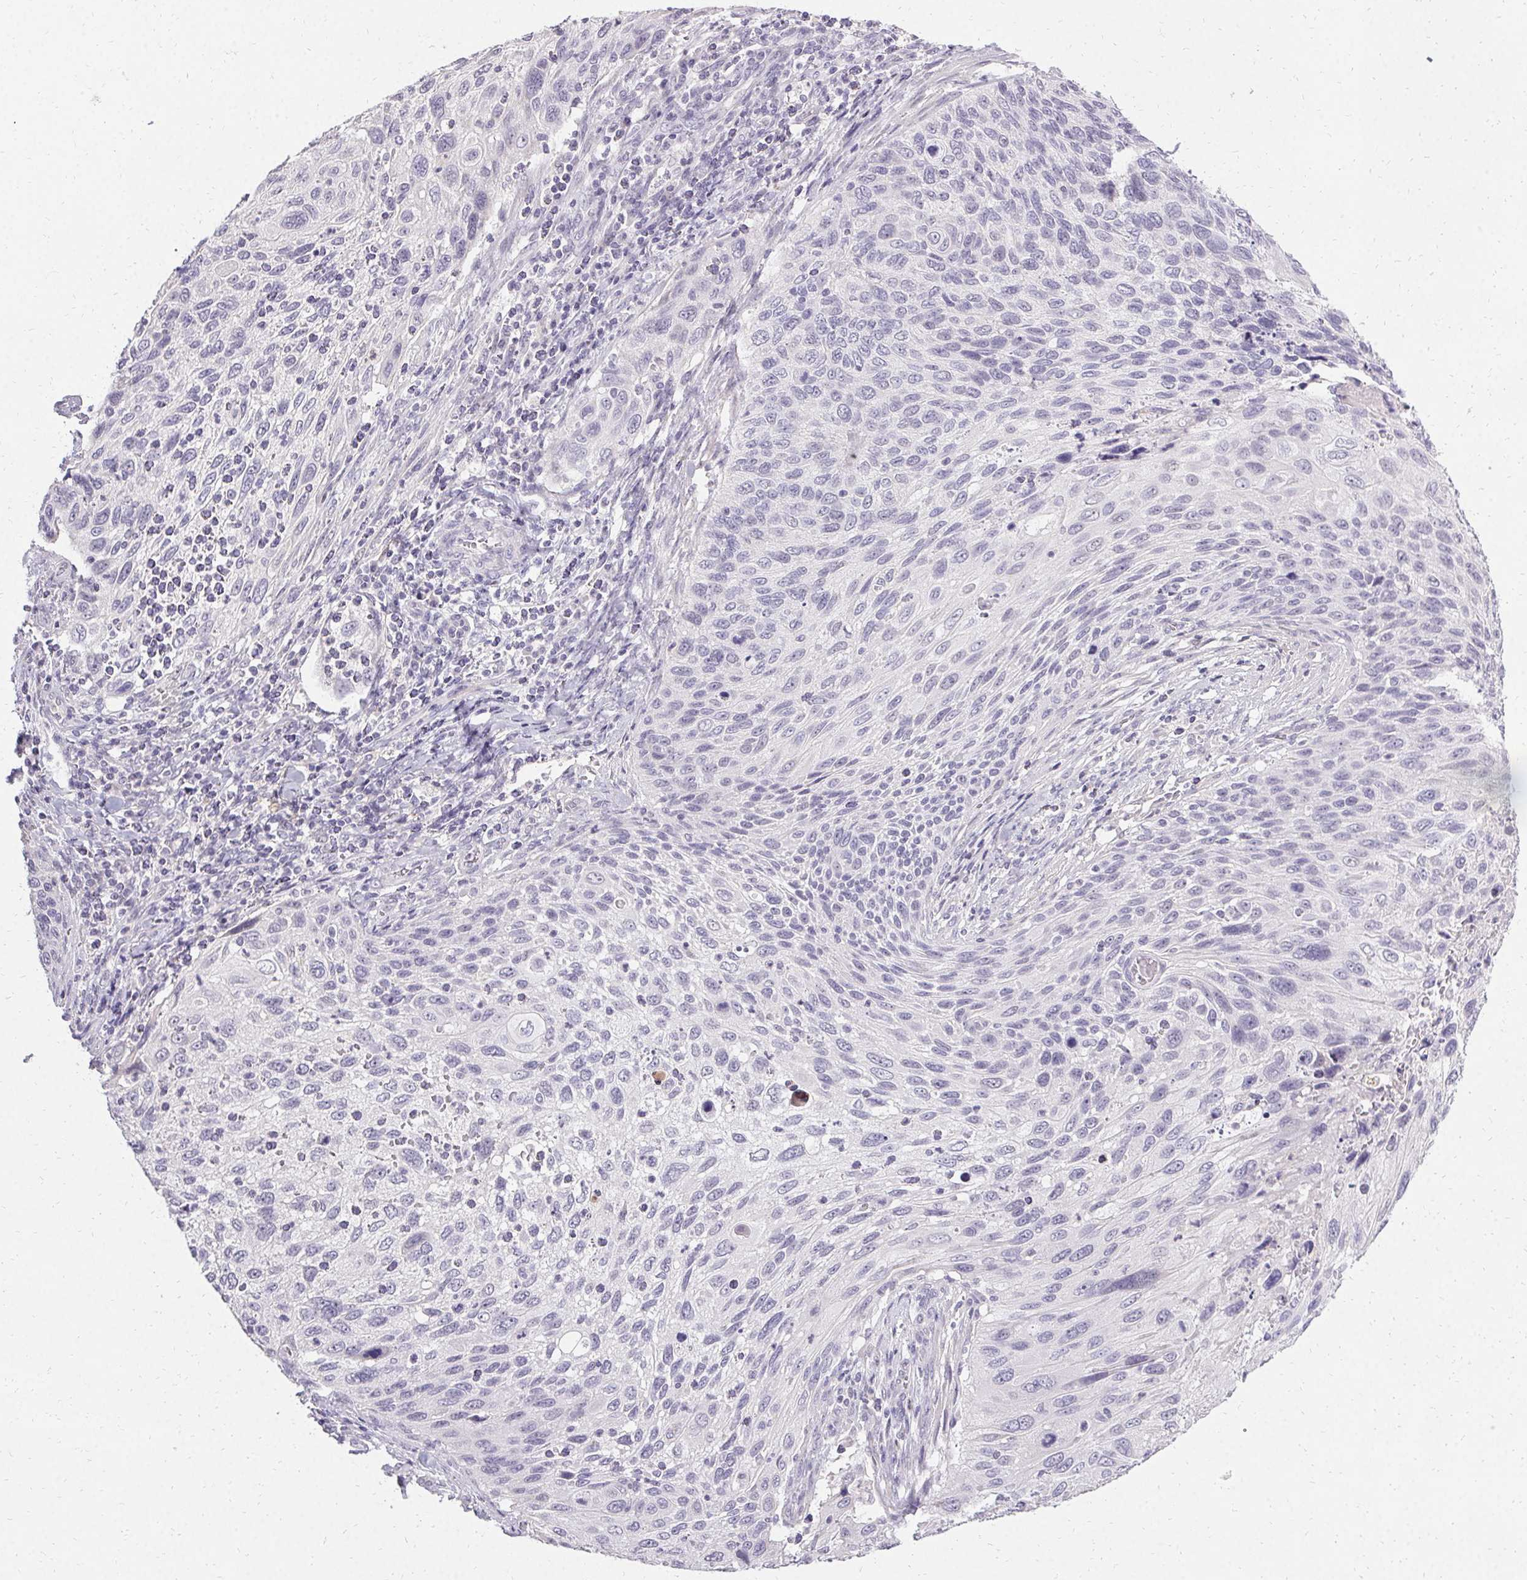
{"staining": {"intensity": "negative", "quantity": "none", "location": "none"}, "tissue": "cervical cancer", "cell_type": "Tumor cells", "image_type": "cancer", "snomed": [{"axis": "morphology", "description": "Squamous cell carcinoma, NOS"}, {"axis": "topography", "description": "Cervix"}], "caption": "DAB (3,3'-diaminobenzidine) immunohistochemical staining of human cervical cancer (squamous cell carcinoma) displays no significant expression in tumor cells. Brightfield microscopy of IHC stained with DAB (brown) and hematoxylin (blue), captured at high magnification.", "gene": "PMEL", "patient": {"sex": "female", "age": 70}}